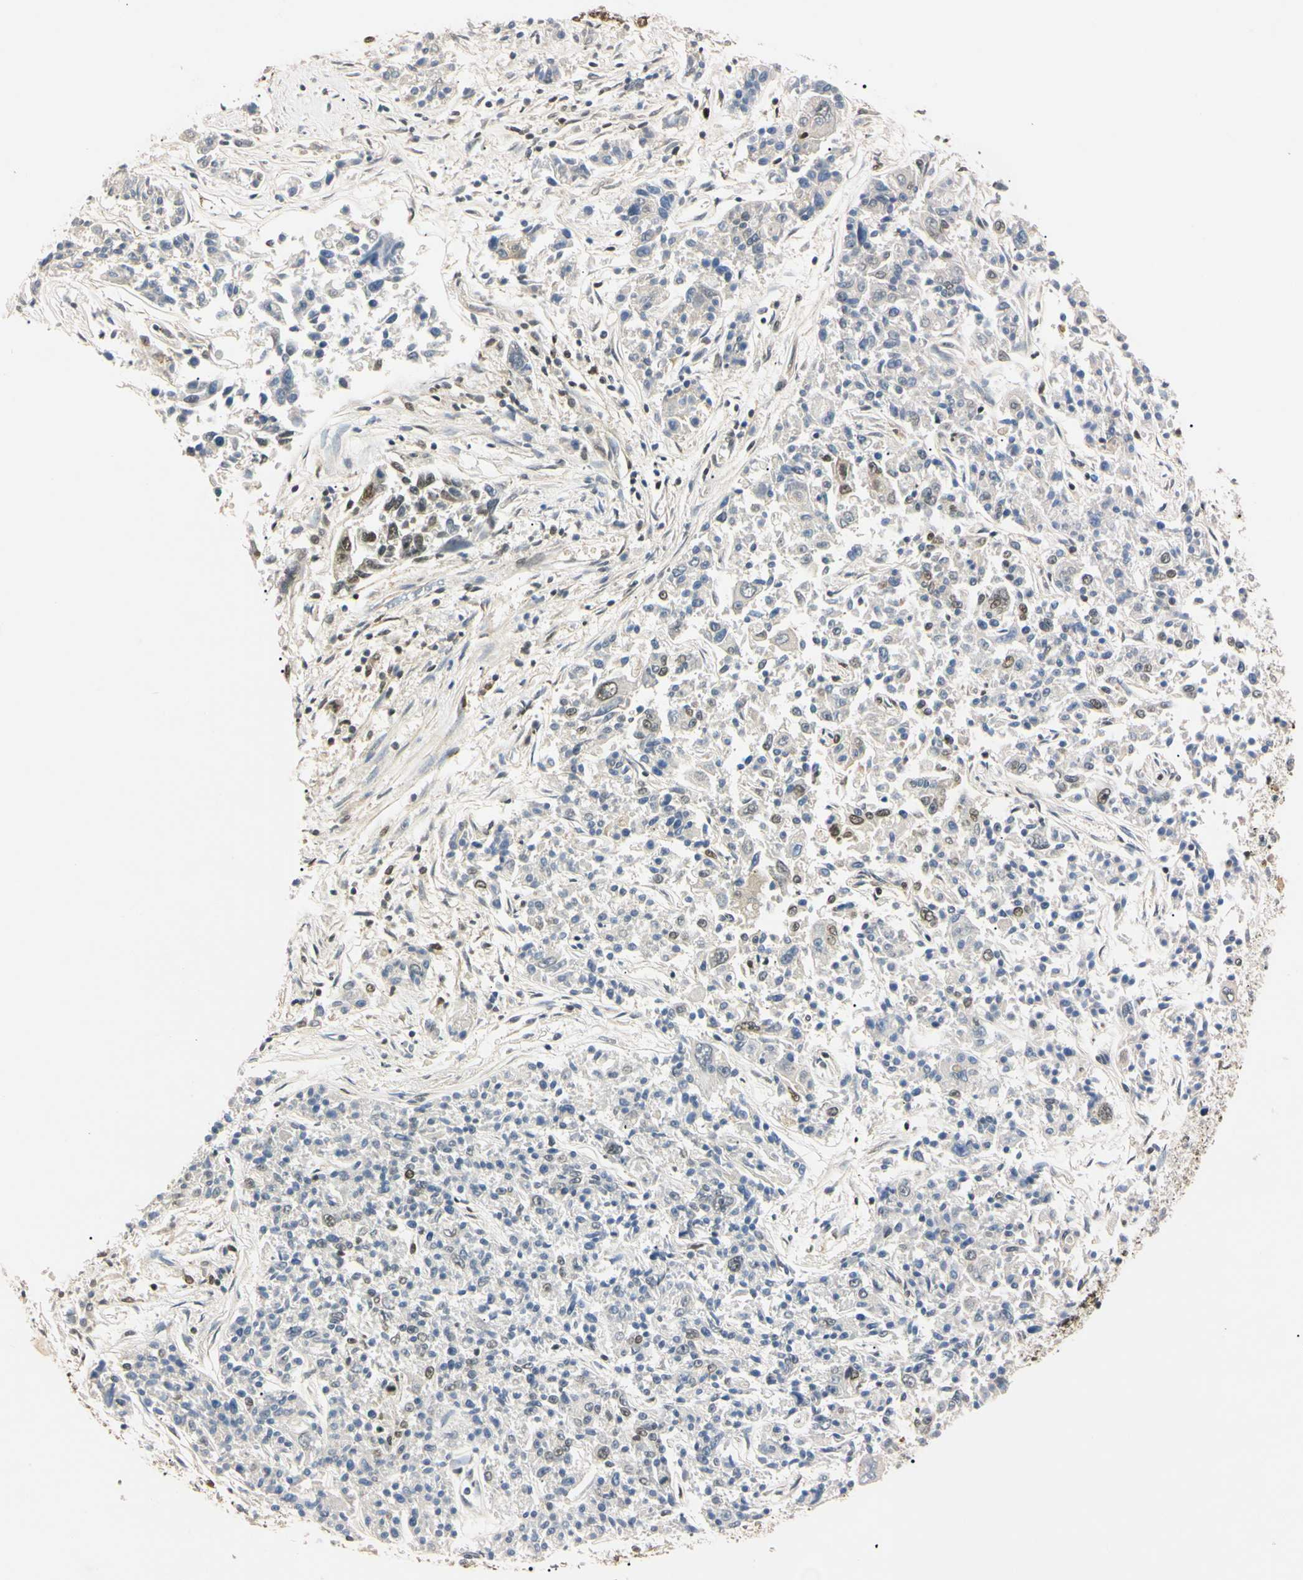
{"staining": {"intensity": "moderate", "quantity": "<25%", "location": "nuclear"}, "tissue": "lung cancer", "cell_type": "Tumor cells", "image_type": "cancer", "snomed": [{"axis": "morphology", "description": "Adenocarcinoma, NOS"}, {"axis": "topography", "description": "Lung"}], "caption": "This micrograph reveals immunohistochemistry staining of adenocarcinoma (lung), with low moderate nuclear expression in approximately <25% of tumor cells.", "gene": "SMARCA5", "patient": {"sex": "male", "age": 84}}